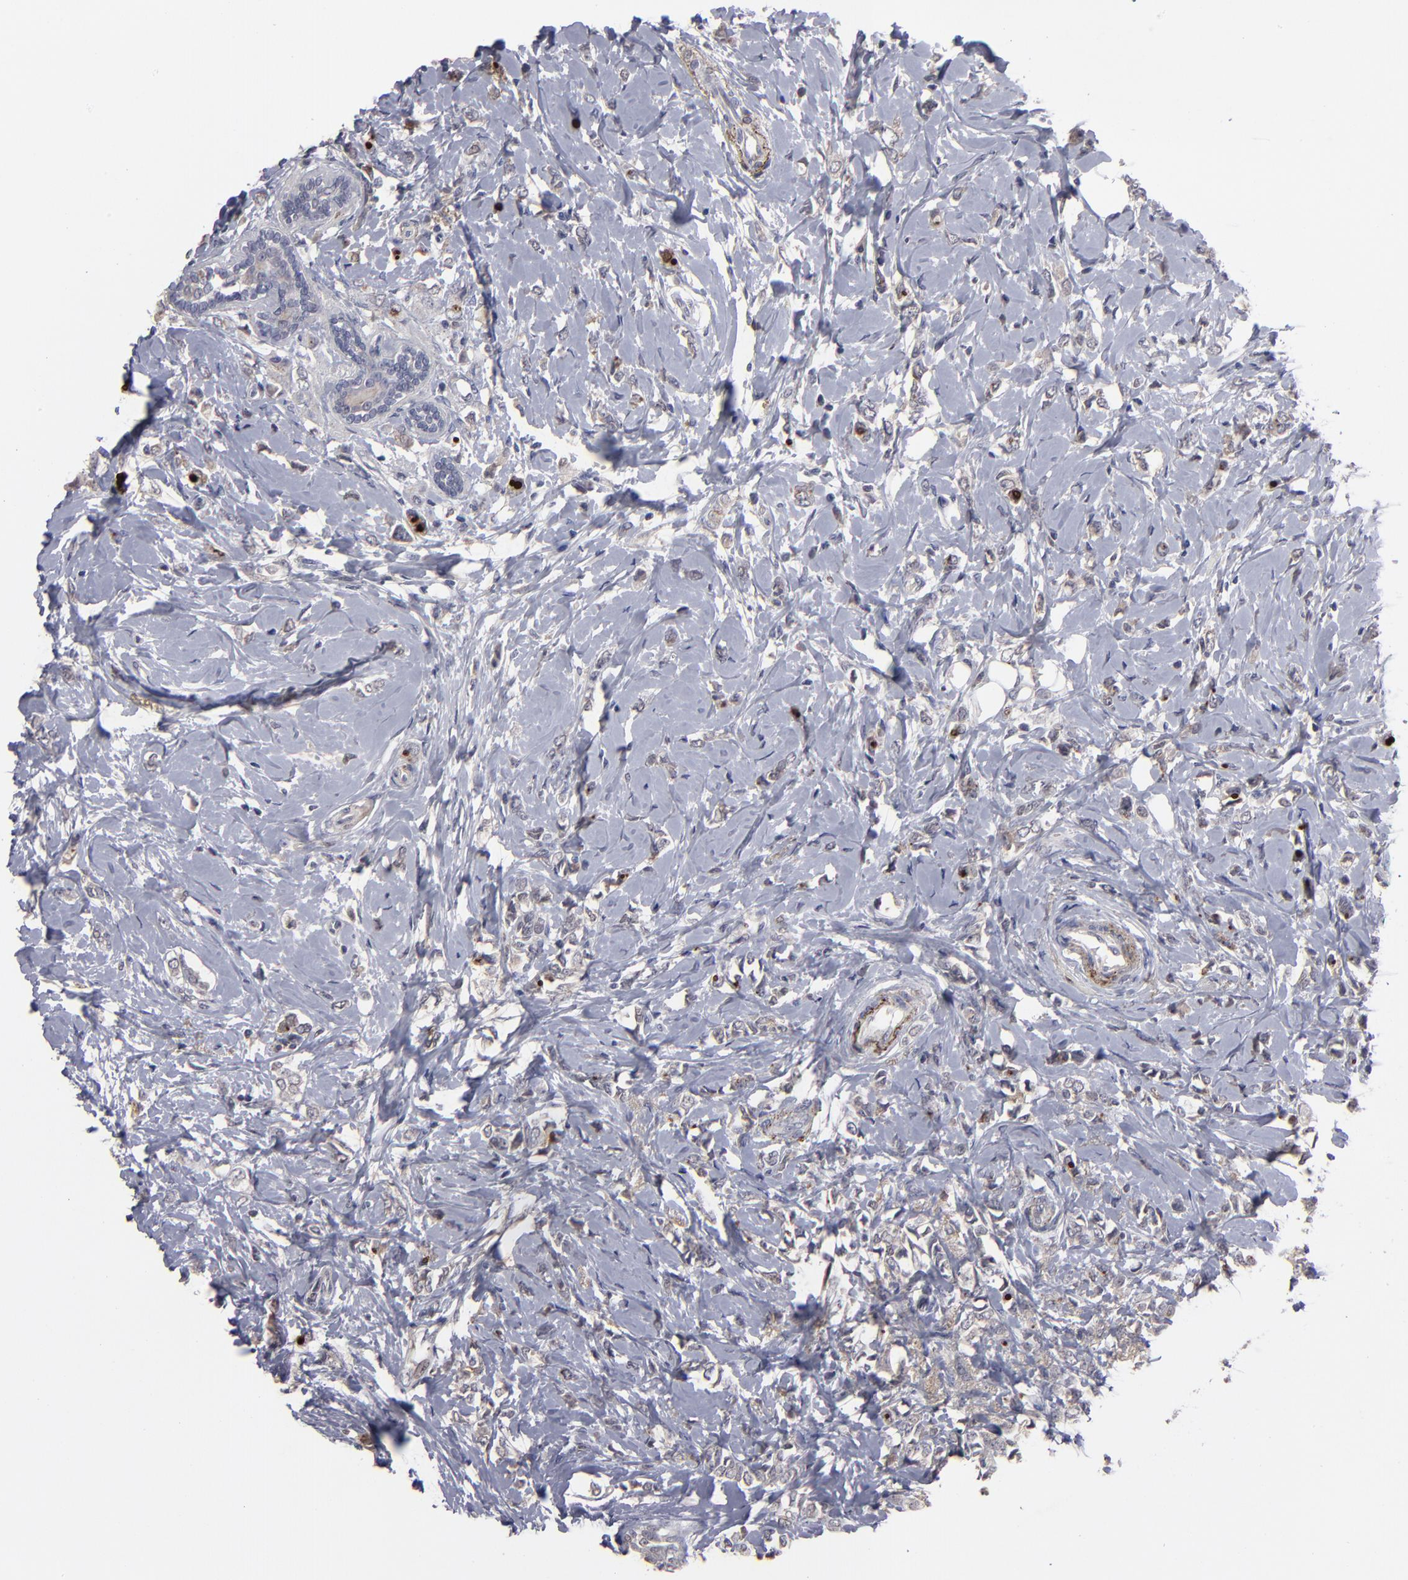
{"staining": {"intensity": "weak", "quantity": "25%-75%", "location": "cytoplasmic/membranous"}, "tissue": "breast cancer", "cell_type": "Tumor cells", "image_type": "cancer", "snomed": [{"axis": "morphology", "description": "Normal tissue, NOS"}, {"axis": "morphology", "description": "Lobular carcinoma"}, {"axis": "topography", "description": "Breast"}], "caption": "IHC of breast lobular carcinoma demonstrates low levels of weak cytoplasmic/membranous staining in about 25%-75% of tumor cells. (DAB = brown stain, brightfield microscopy at high magnification).", "gene": "GPM6B", "patient": {"sex": "female", "age": 47}}